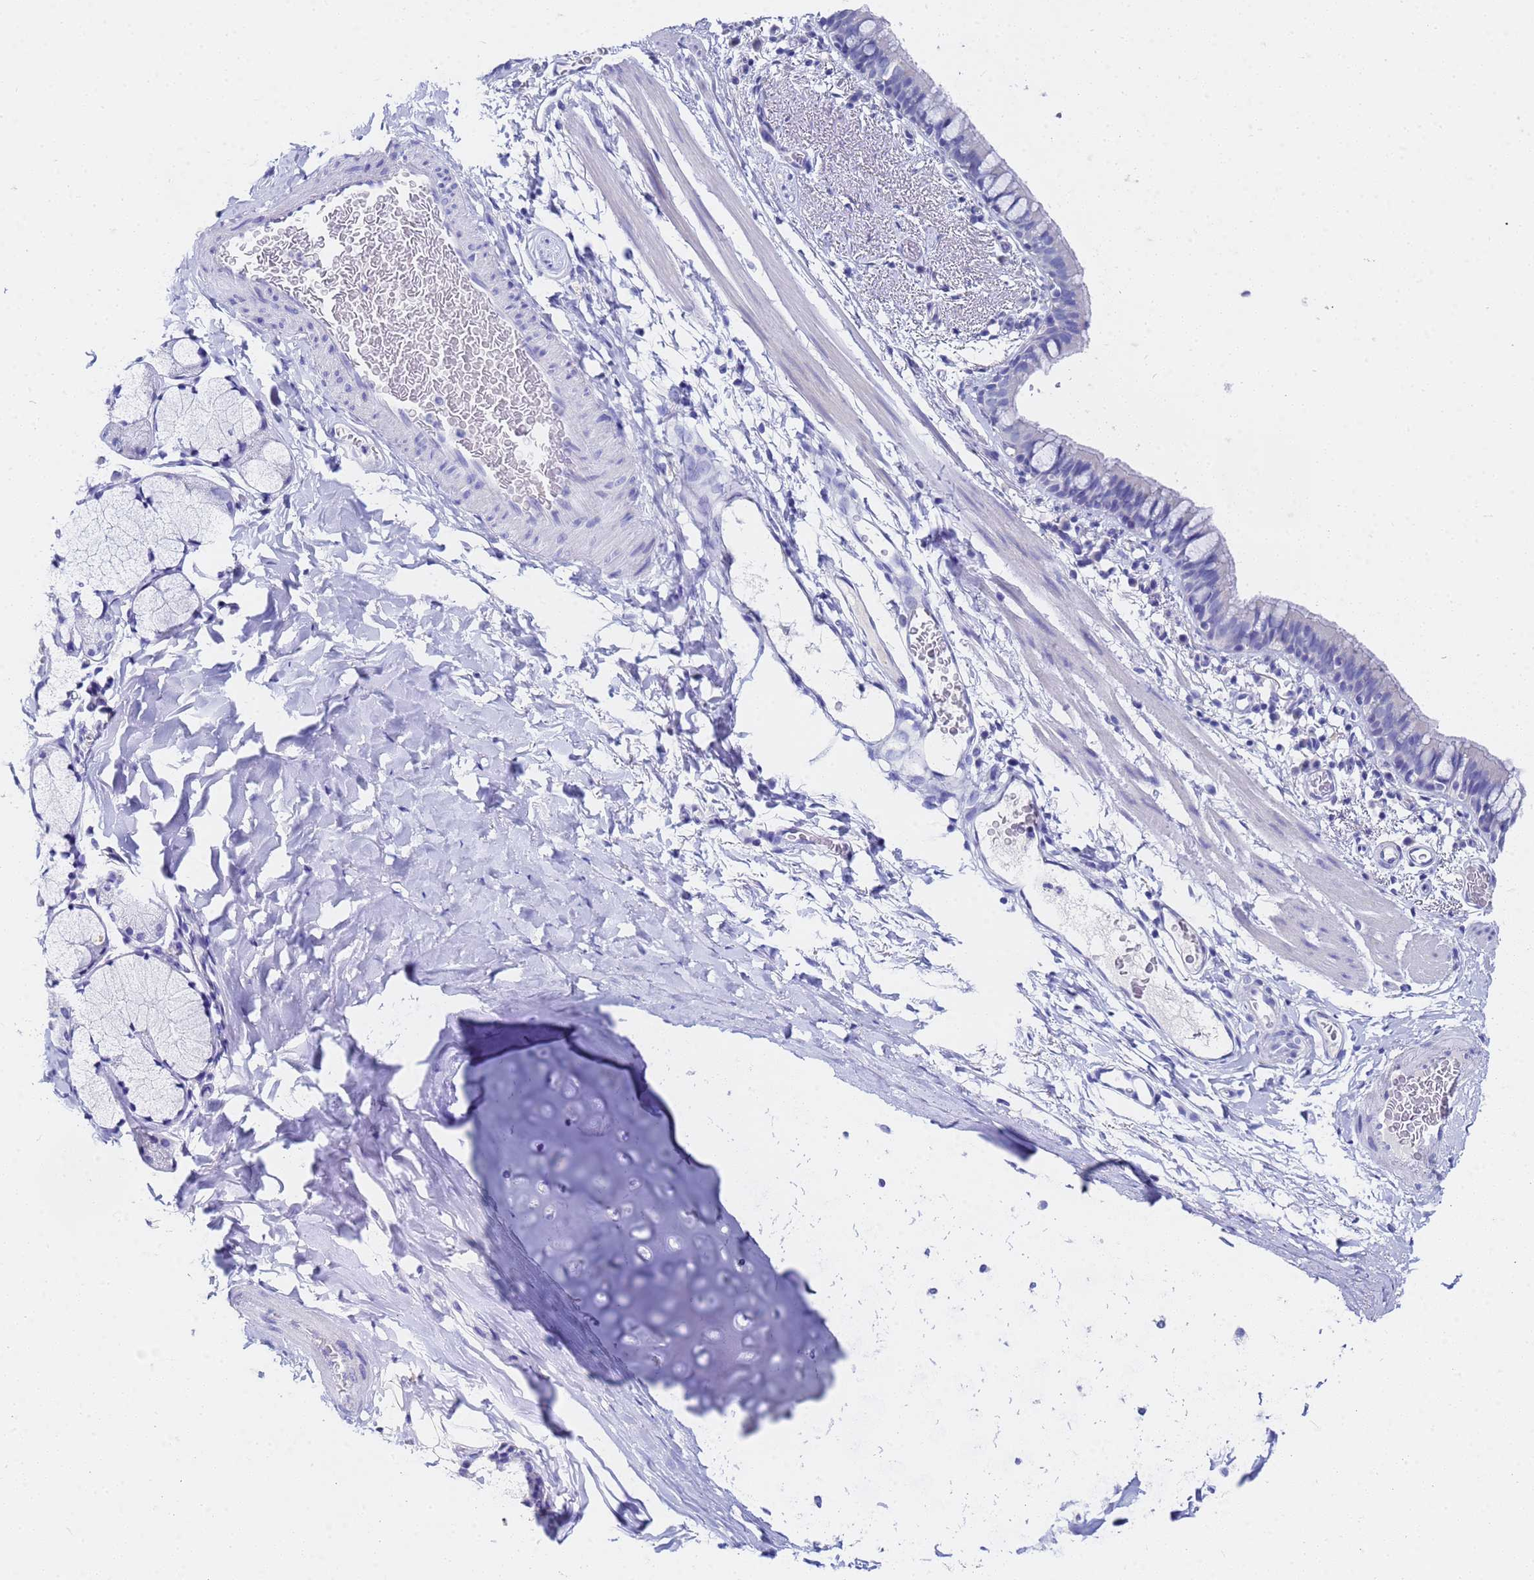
{"staining": {"intensity": "negative", "quantity": "none", "location": "none"}, "tissue": "bronchus", "cell_type": "Respiratory epithelial cells", "image_type": "normal", "snomed": [{"axis": "morphology", "description": "Normal tissue, NOS"}, {"axis": "topography", "description": "Cartilage tissue"}, {"axis": "topography", "description": "Bronchus"}], "caption": "Human bronchus stained for a protein using IHC reveals no expression in respiratory epithelial cells.", "gene": "C2orf72", "patient": {"sex": "female", "age": 36}}